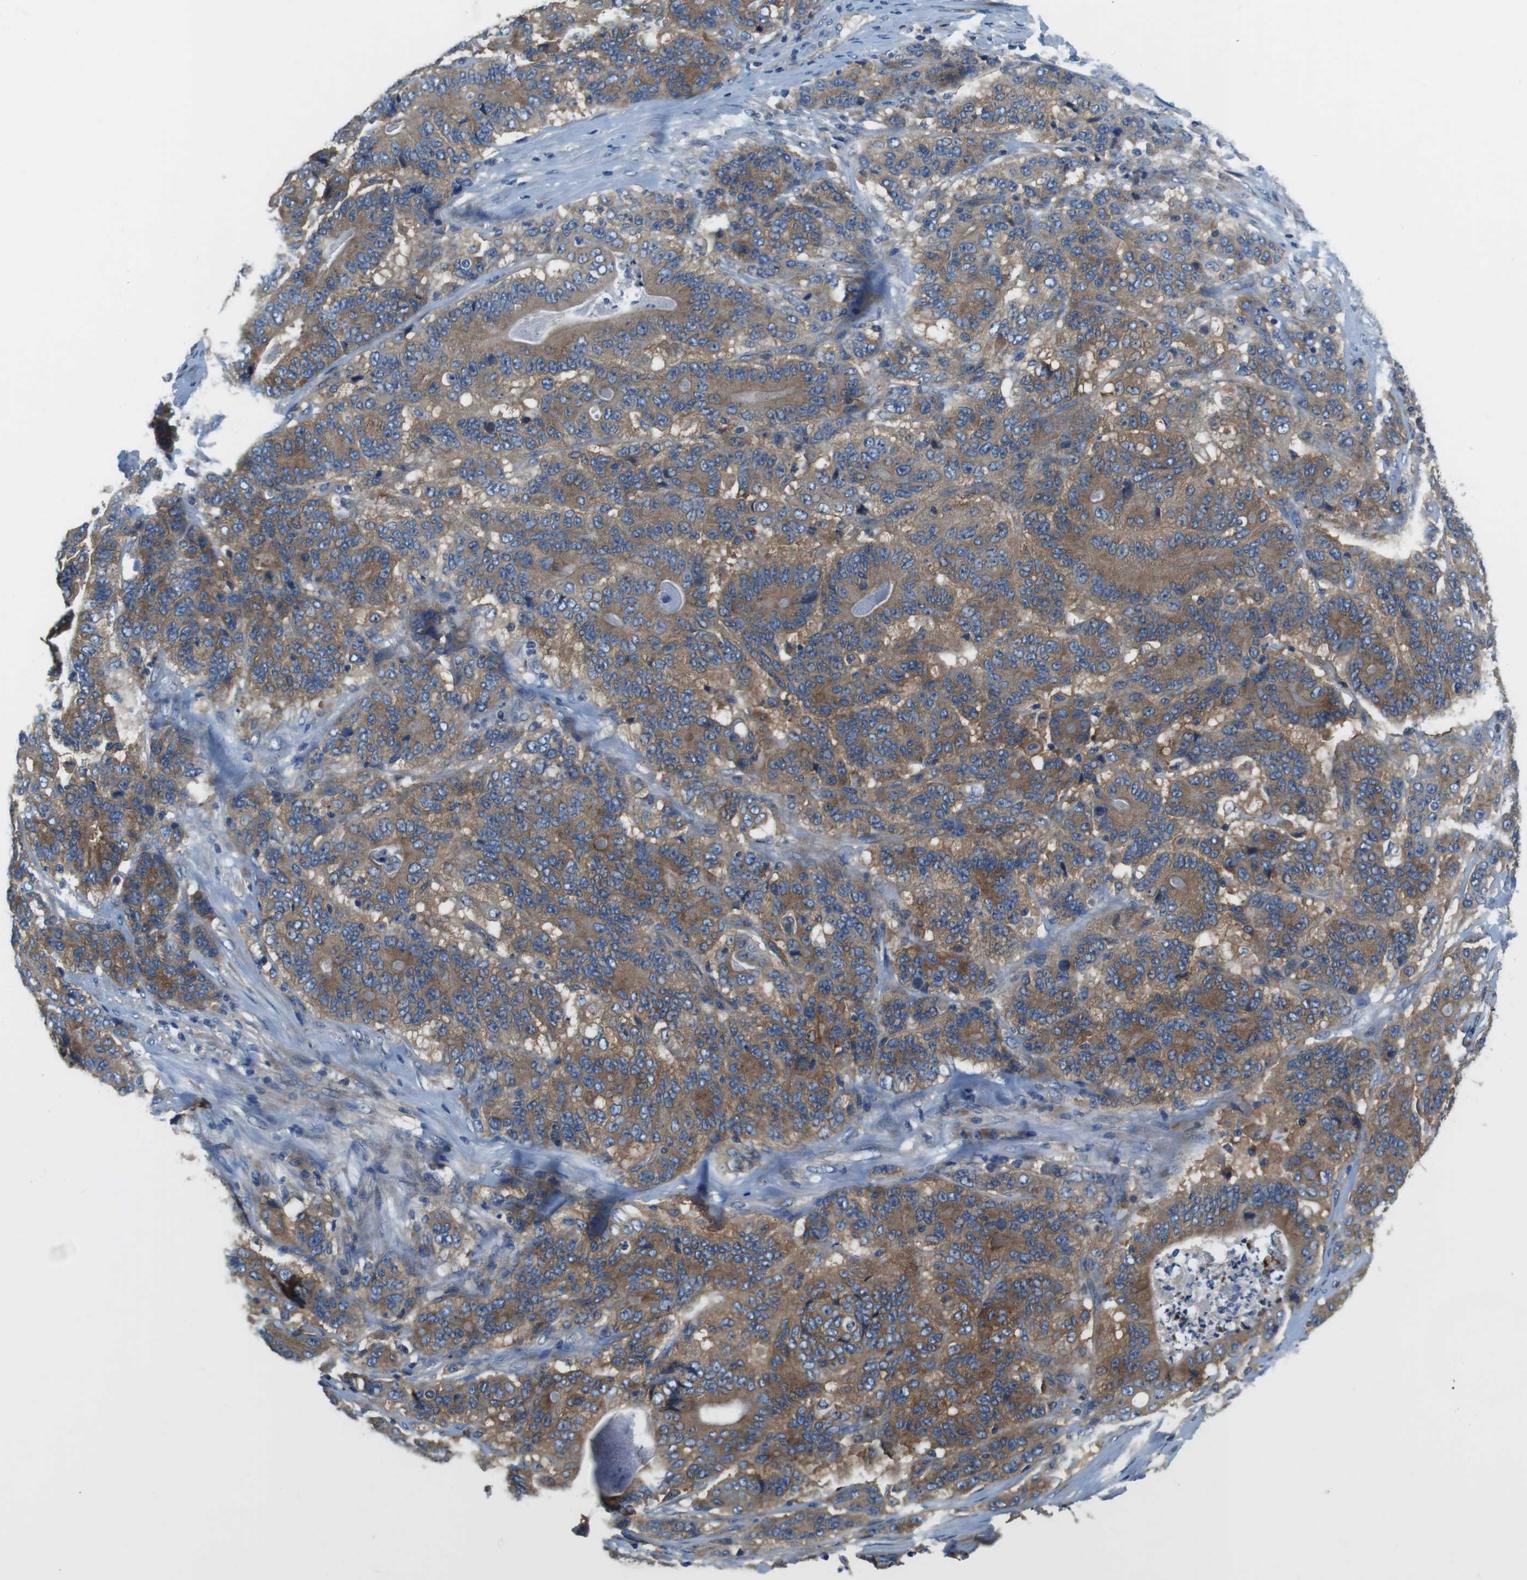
{"staining": {"intensity": "moderate", "quantity": ">75%", "location": "cytoplasmic/membranous"}, "tissue": "stomach cancer", "cell_type": "Tumor cells", "image_type": "cancer", "snomed": [{"axis": "morphology", "description": "Adenocarcinoma, NOS"}, {"axis": "topography", "description": "Stomach"}], "caption": "Moderate cytoplasmic/membranous expression for a protein is identified in approximately >75% of tumor cells of stomach cancer (adenocarcinoma) using IHC.", "gene": "DENND4C", "patient": {"sex": "female", "age": 73}}